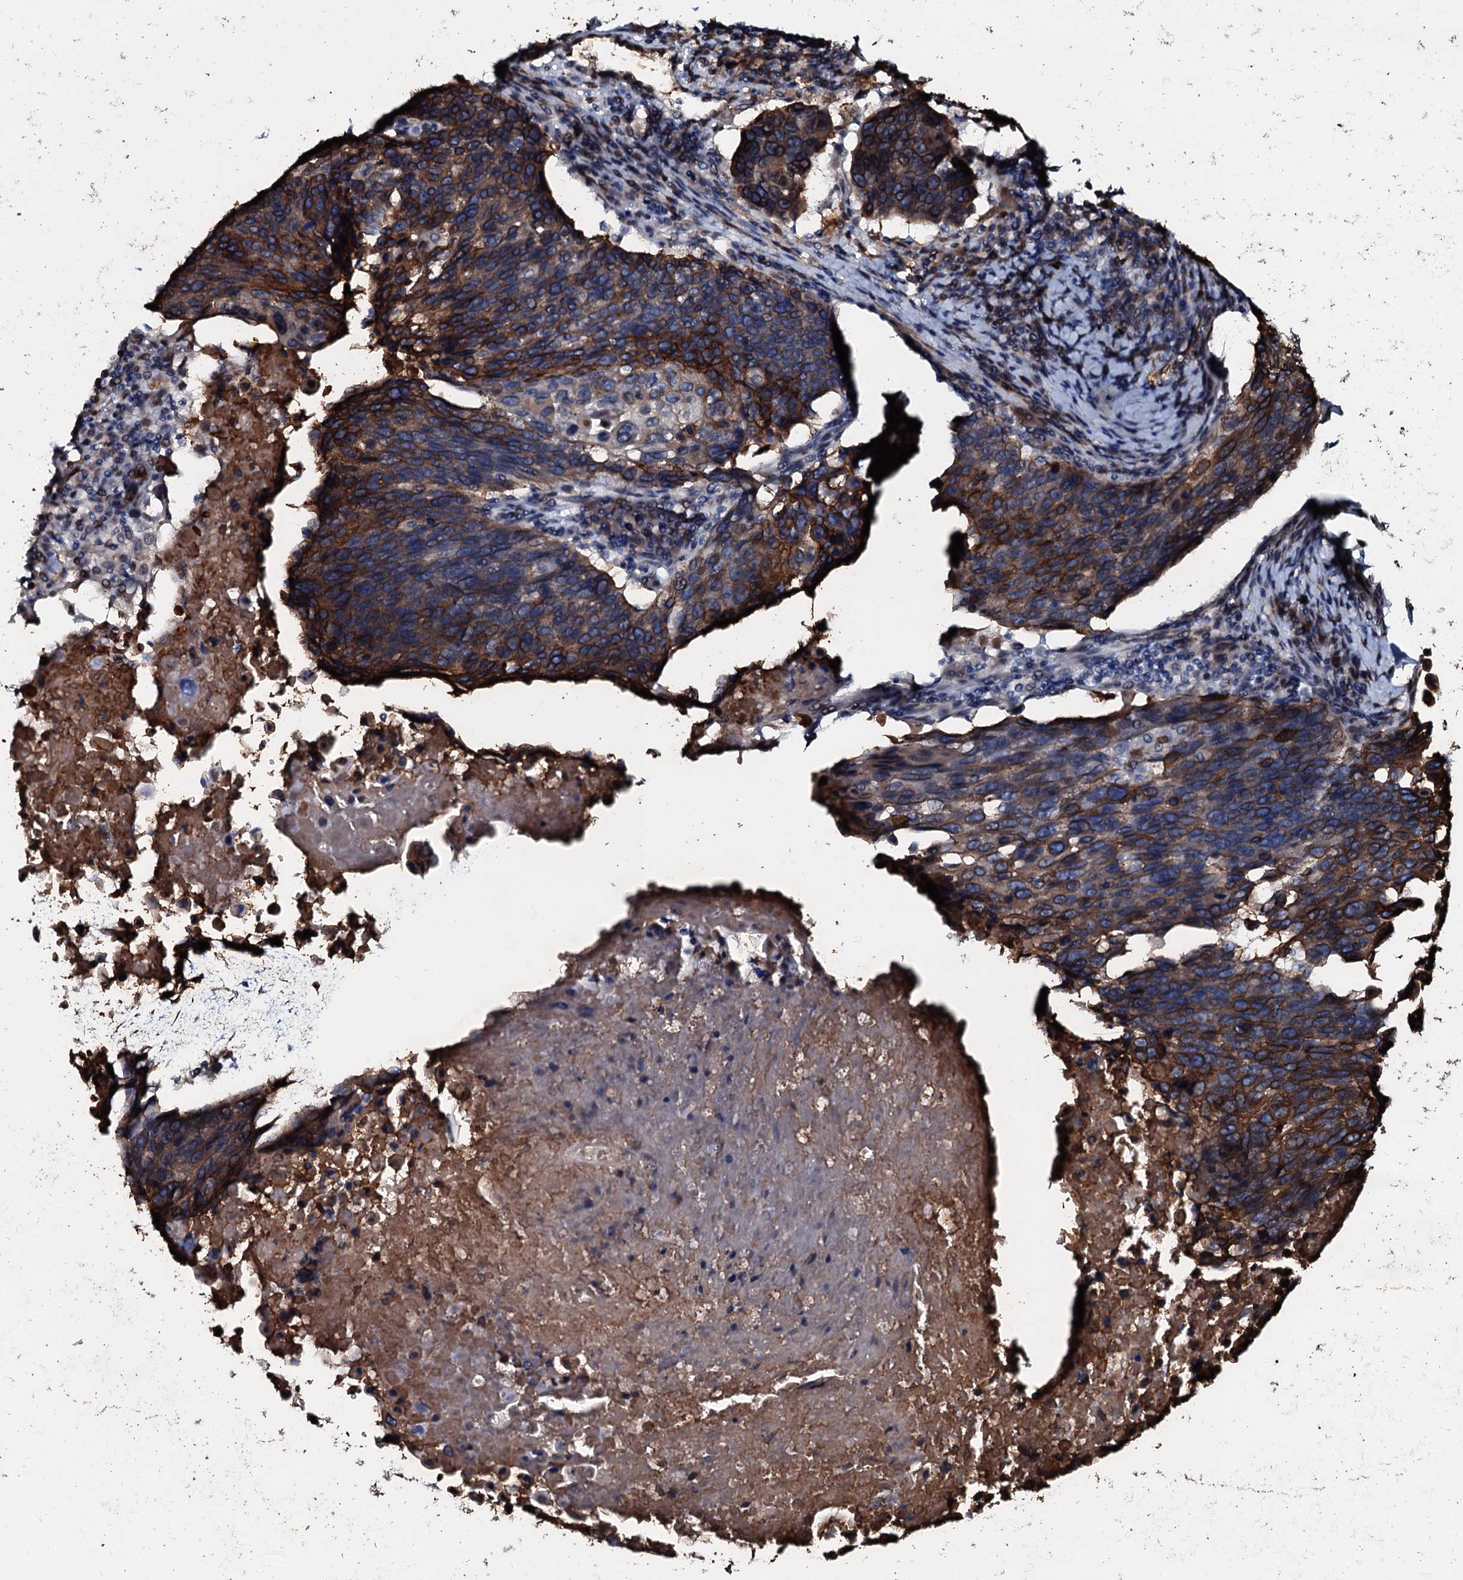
{"staining": {"intensity": "moderate", "quantity": ">75%", "location": "cytoplasmic/membranous"}, "tissue": "lung cancer", "cell_type": "Tumor cells", "image_type": "cancer", "snomed": [{"axis": "morphology", "description": "Squamous cell carcinoma, NOS"}, {"axis": "topography", "description": "Lung"}], "caption": "Human lung squamous cell carcinoma stained with a protein marker demonstrates moderate staining in tumor cells.", "gene": "NRP2", "patient": {"sex": "male", "age": 66}}